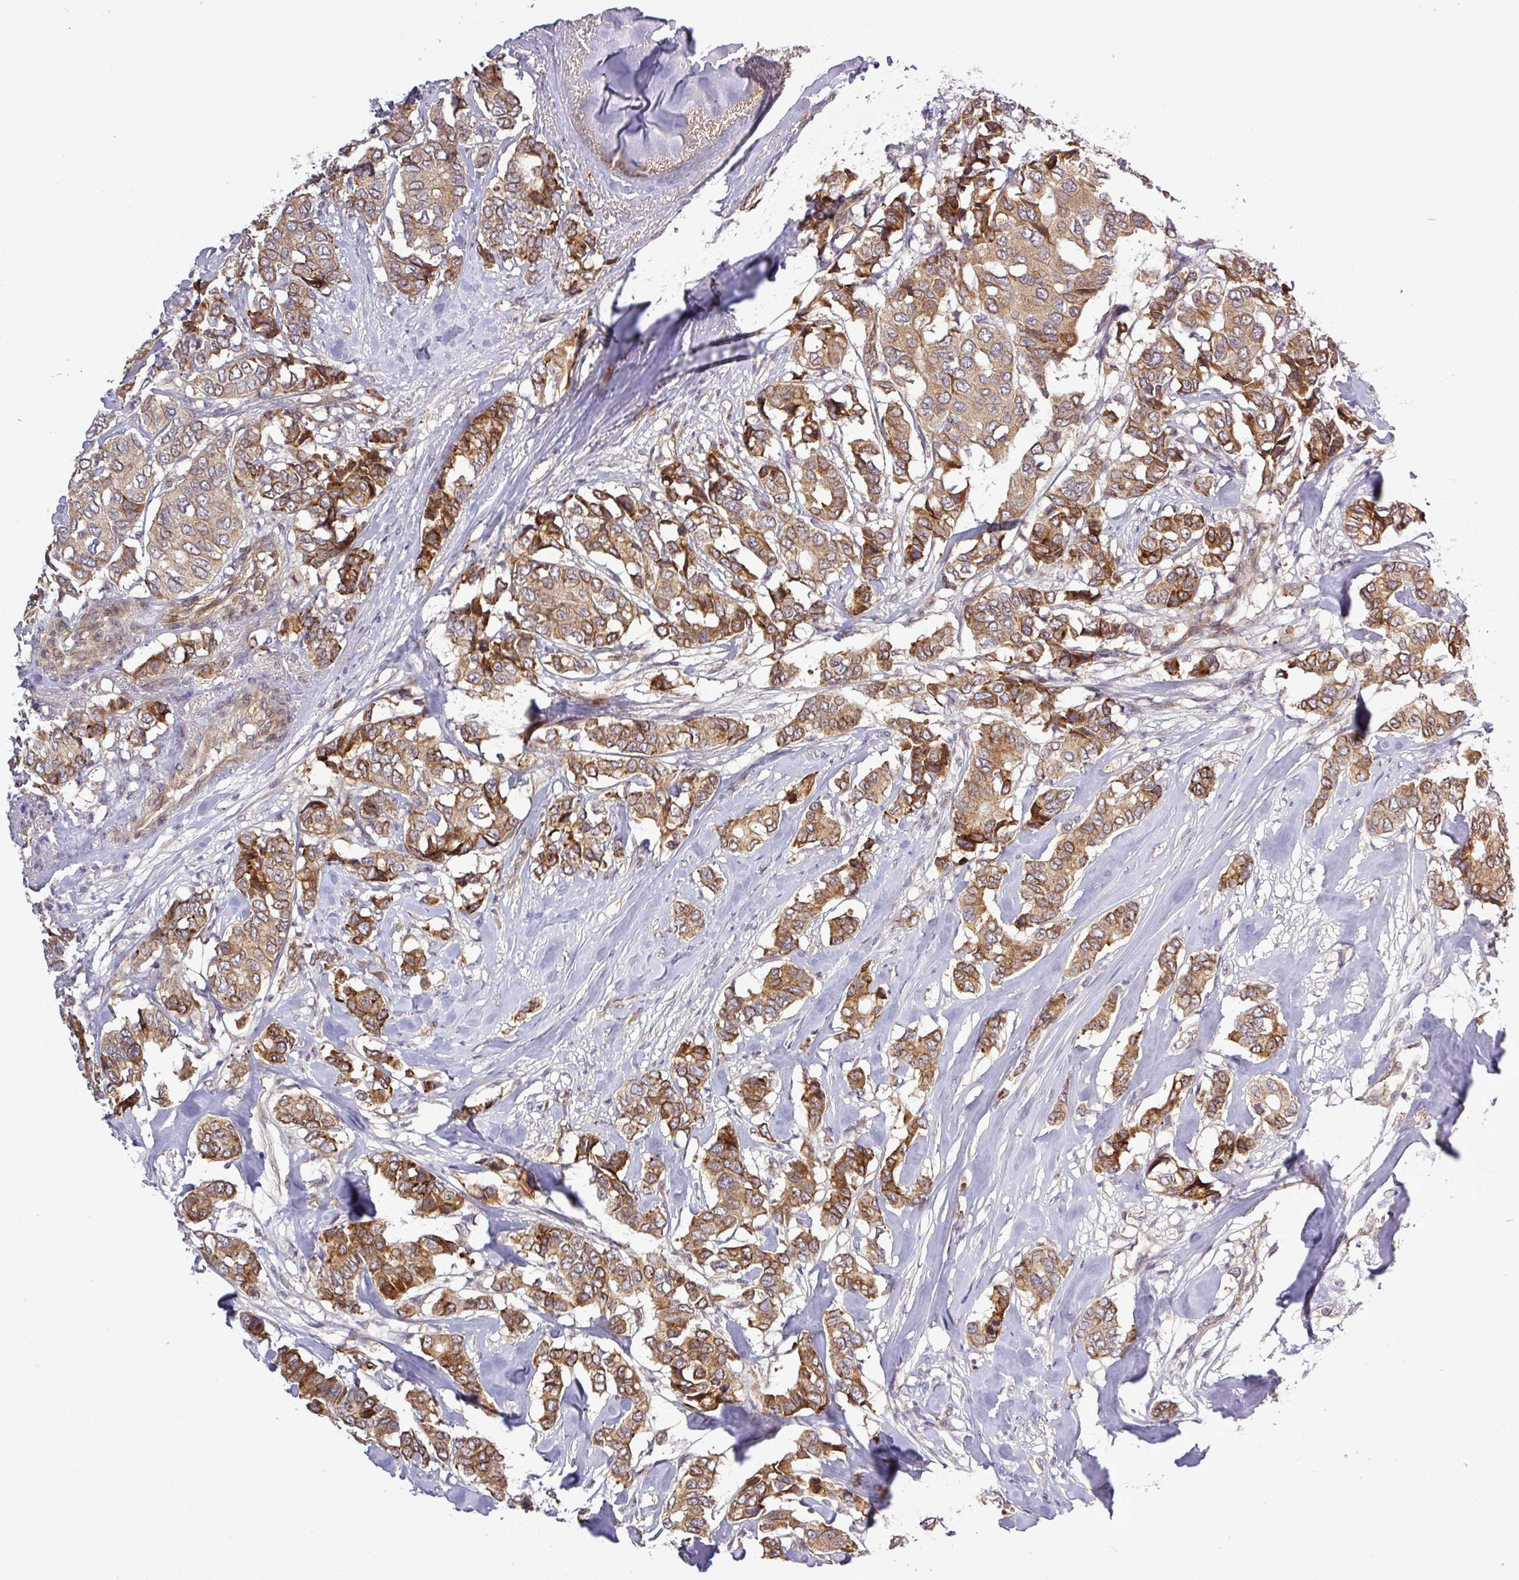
{"staining": {"intensity": "moderate", "quantity": ">75%", "location": "cytoplasmic/membranous"}, "tissue": "breast cancer", "cell_type": "Tumor cells", "image_type": "cancer", "snomed": [{"axis": "morphology", "description": "Duct carcinoma"}, {"axis": "topography", "description": "Breast"}], "caption": "A micrograph of human infiltrating ductal carcinoma (breast) stained for a protein demonstrates moderate cytoplasmic/membranous brown staining in tumor cells.", "gene": "PCDH1", "patient": {"sex": "female", "age": 87}}